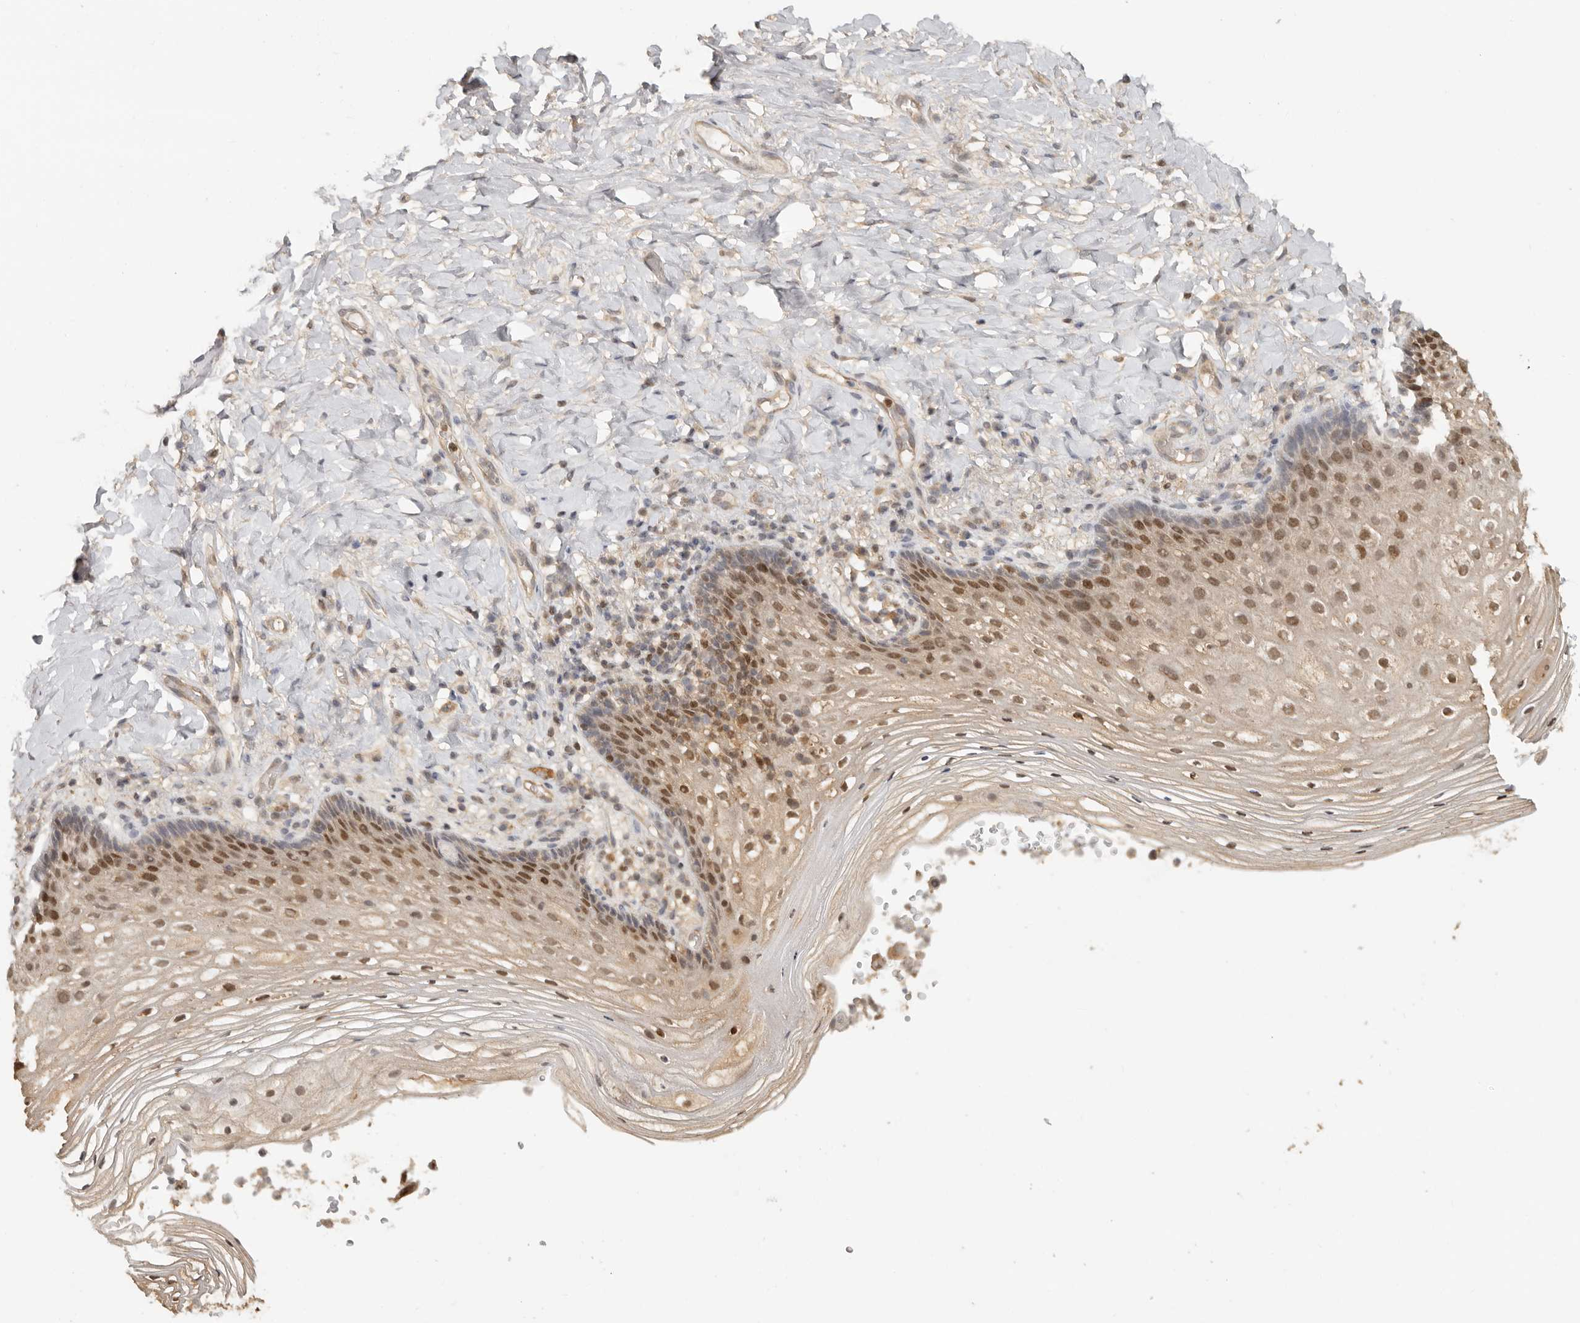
{"staining": {"intensity": "moderate", "quantity": "25%-75%", "location": "nuclear"}, "tissue": "vagina", "cell_type": "Squamous epithelial cells", "image_type": "normal", "snomed": [{"axis": "morphology", "description": "Normal tissue, NOS"}, {"axis": "topography", "description": "Vagina"}], "caption": "DAB immunohistochemical staining of normal human vagina displays moderate nuclear protein staining in approximately 25%-75% of squamous epithelial cells.", "gene": "PSMA5", "patient": {"sex": "female", "age": 60}}